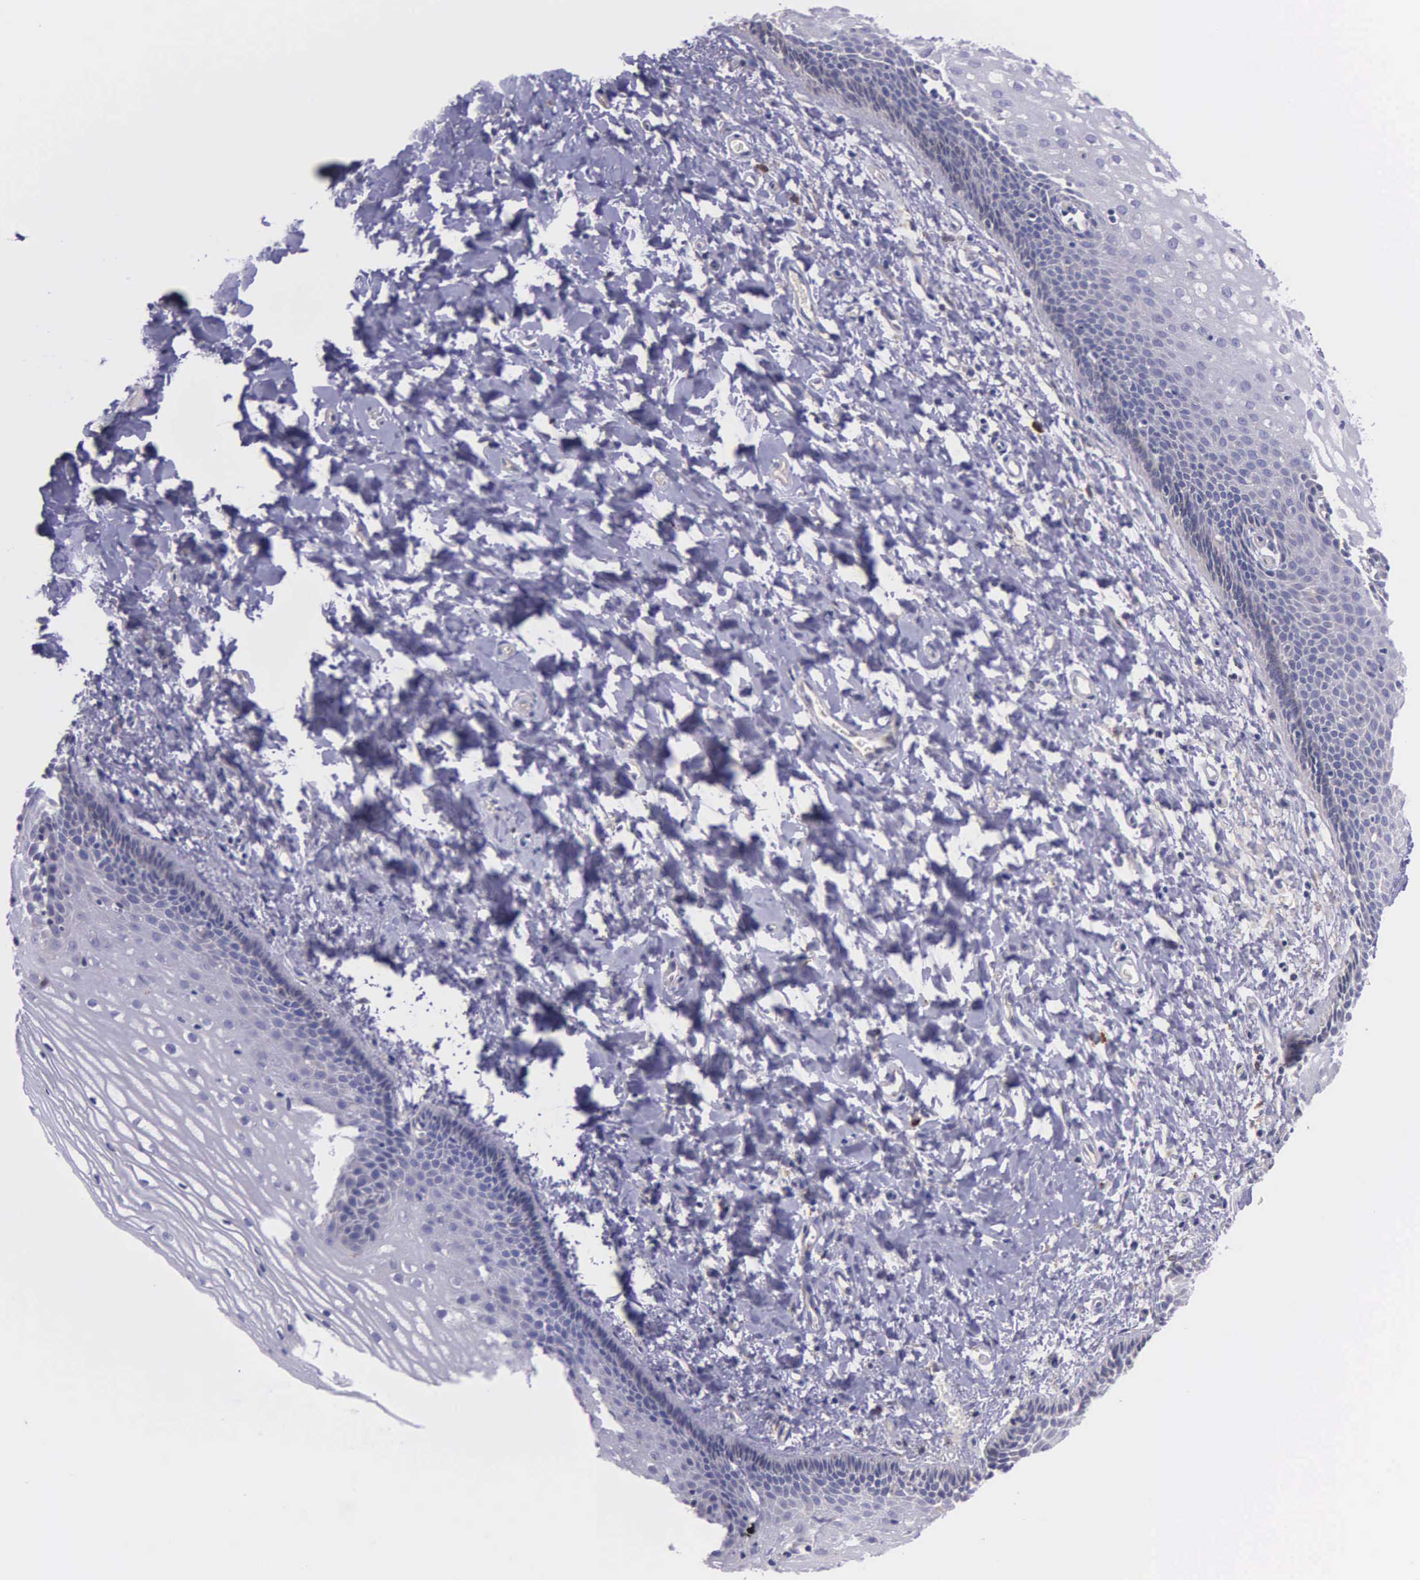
{"staining": {"intensity": "weak", "quantity": "25%-75%", "location": "cytoplasmic/membranous"}, "tissue": "cervix", "cell_type": "Glandular cells", "image_type": "normal", "snomed": [{"axis": "morphology", "description": "Normal tissue, NOS"}, {"axis": "topography", "description": "Cervix"}], "caption": "Weak cytoplasmic/membranous protein staining is present in approximately 25%-75% of glandular cells in cervix.", "gene": "ZC3H12B", "patient": {"sex": "female", "age": 53}}